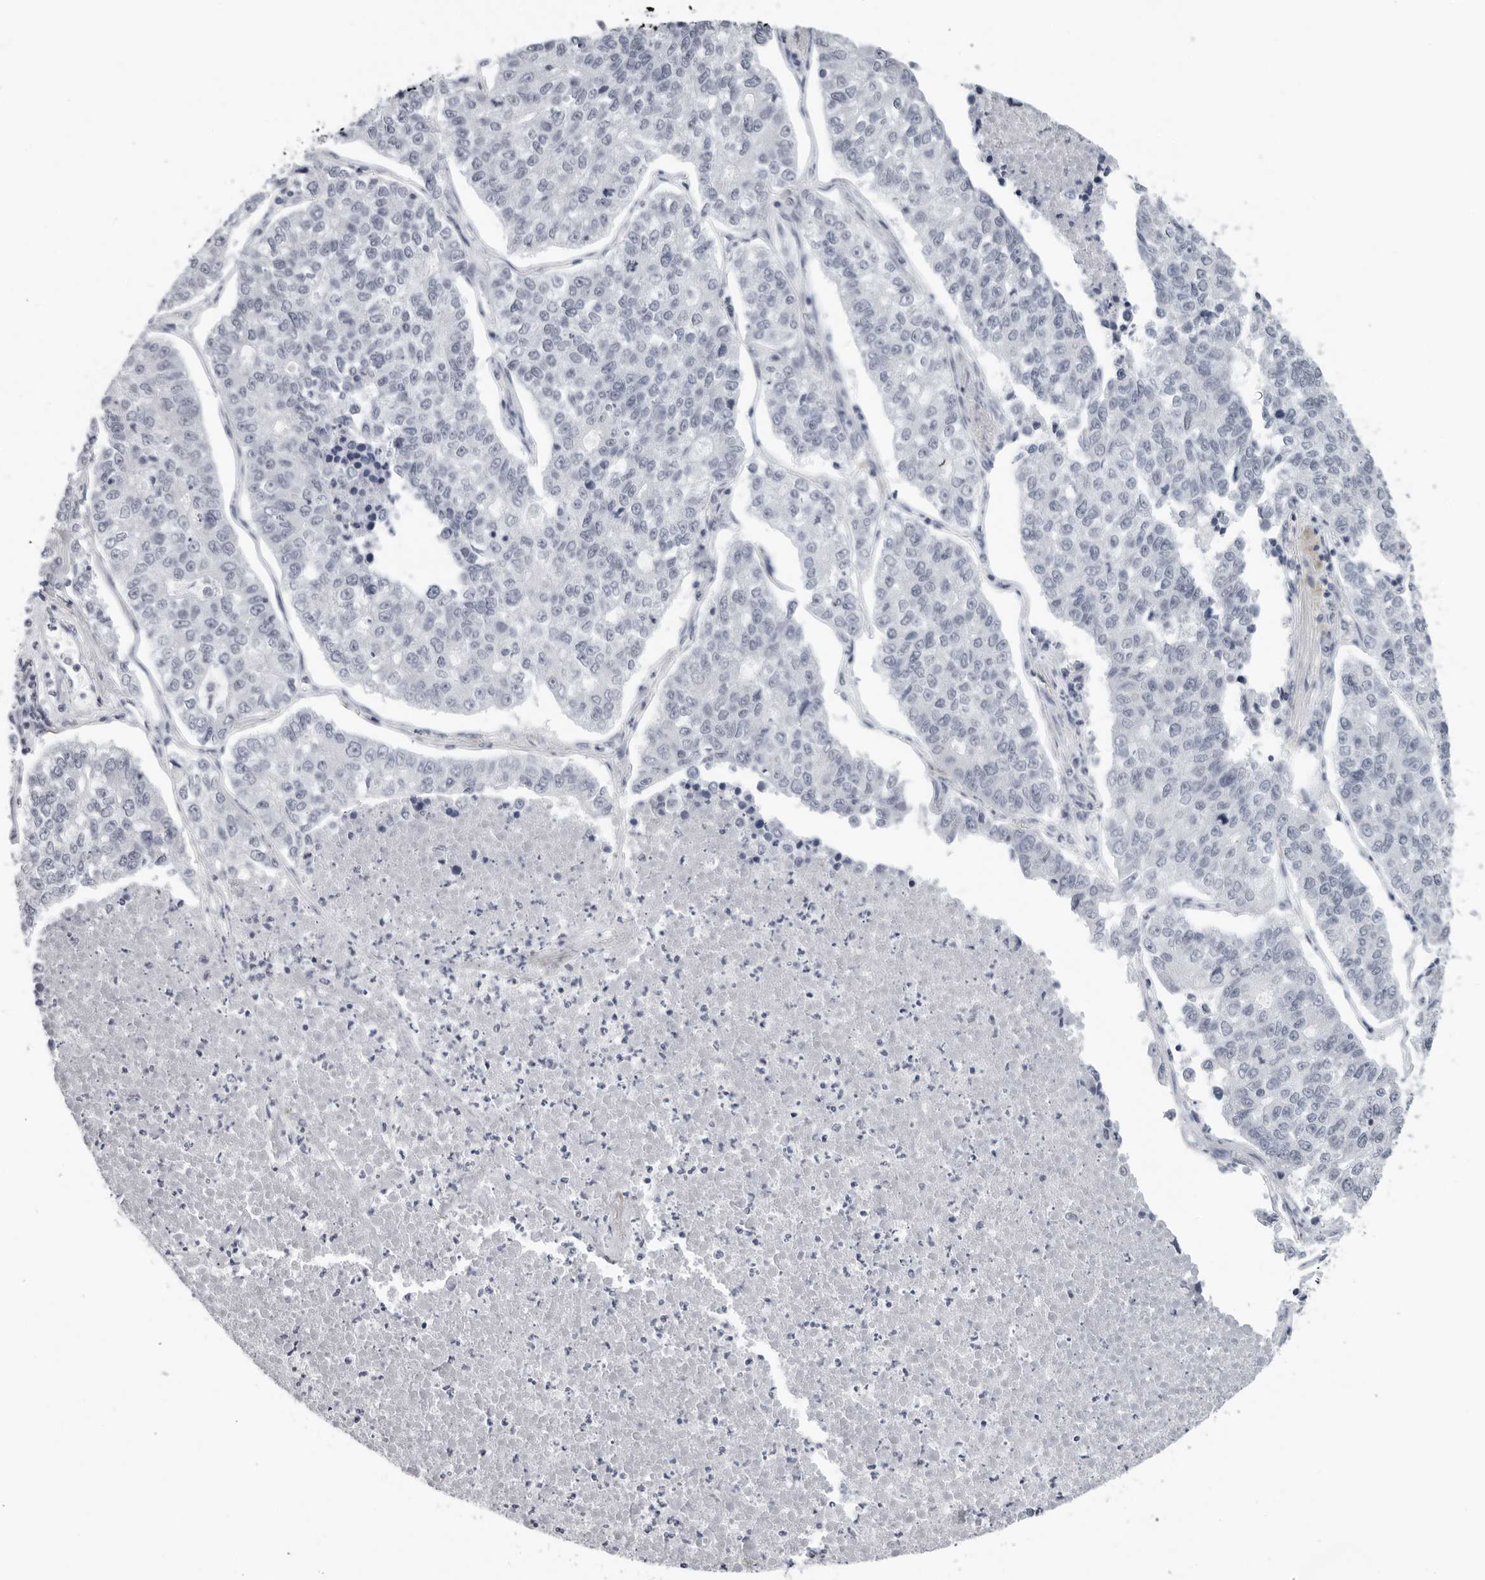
{"staining": {"intensity": "negative", "quantity": "none", "location": "none"}, "tissue": "lung cancer", "cell_type": "Tumor cells", "image_type": "cancer", "snomed": [{"axis": "morphology", "description": "Adenocarcinoma, NOS"}, {"axis": "topography", "description": "Lung"}], "caption": "Image shows no significant protein staining in tumor cells of lung cancer (adenocarcinoma).", "gene": "FLG2", "patient": {"sex": "male", "age": 49}}